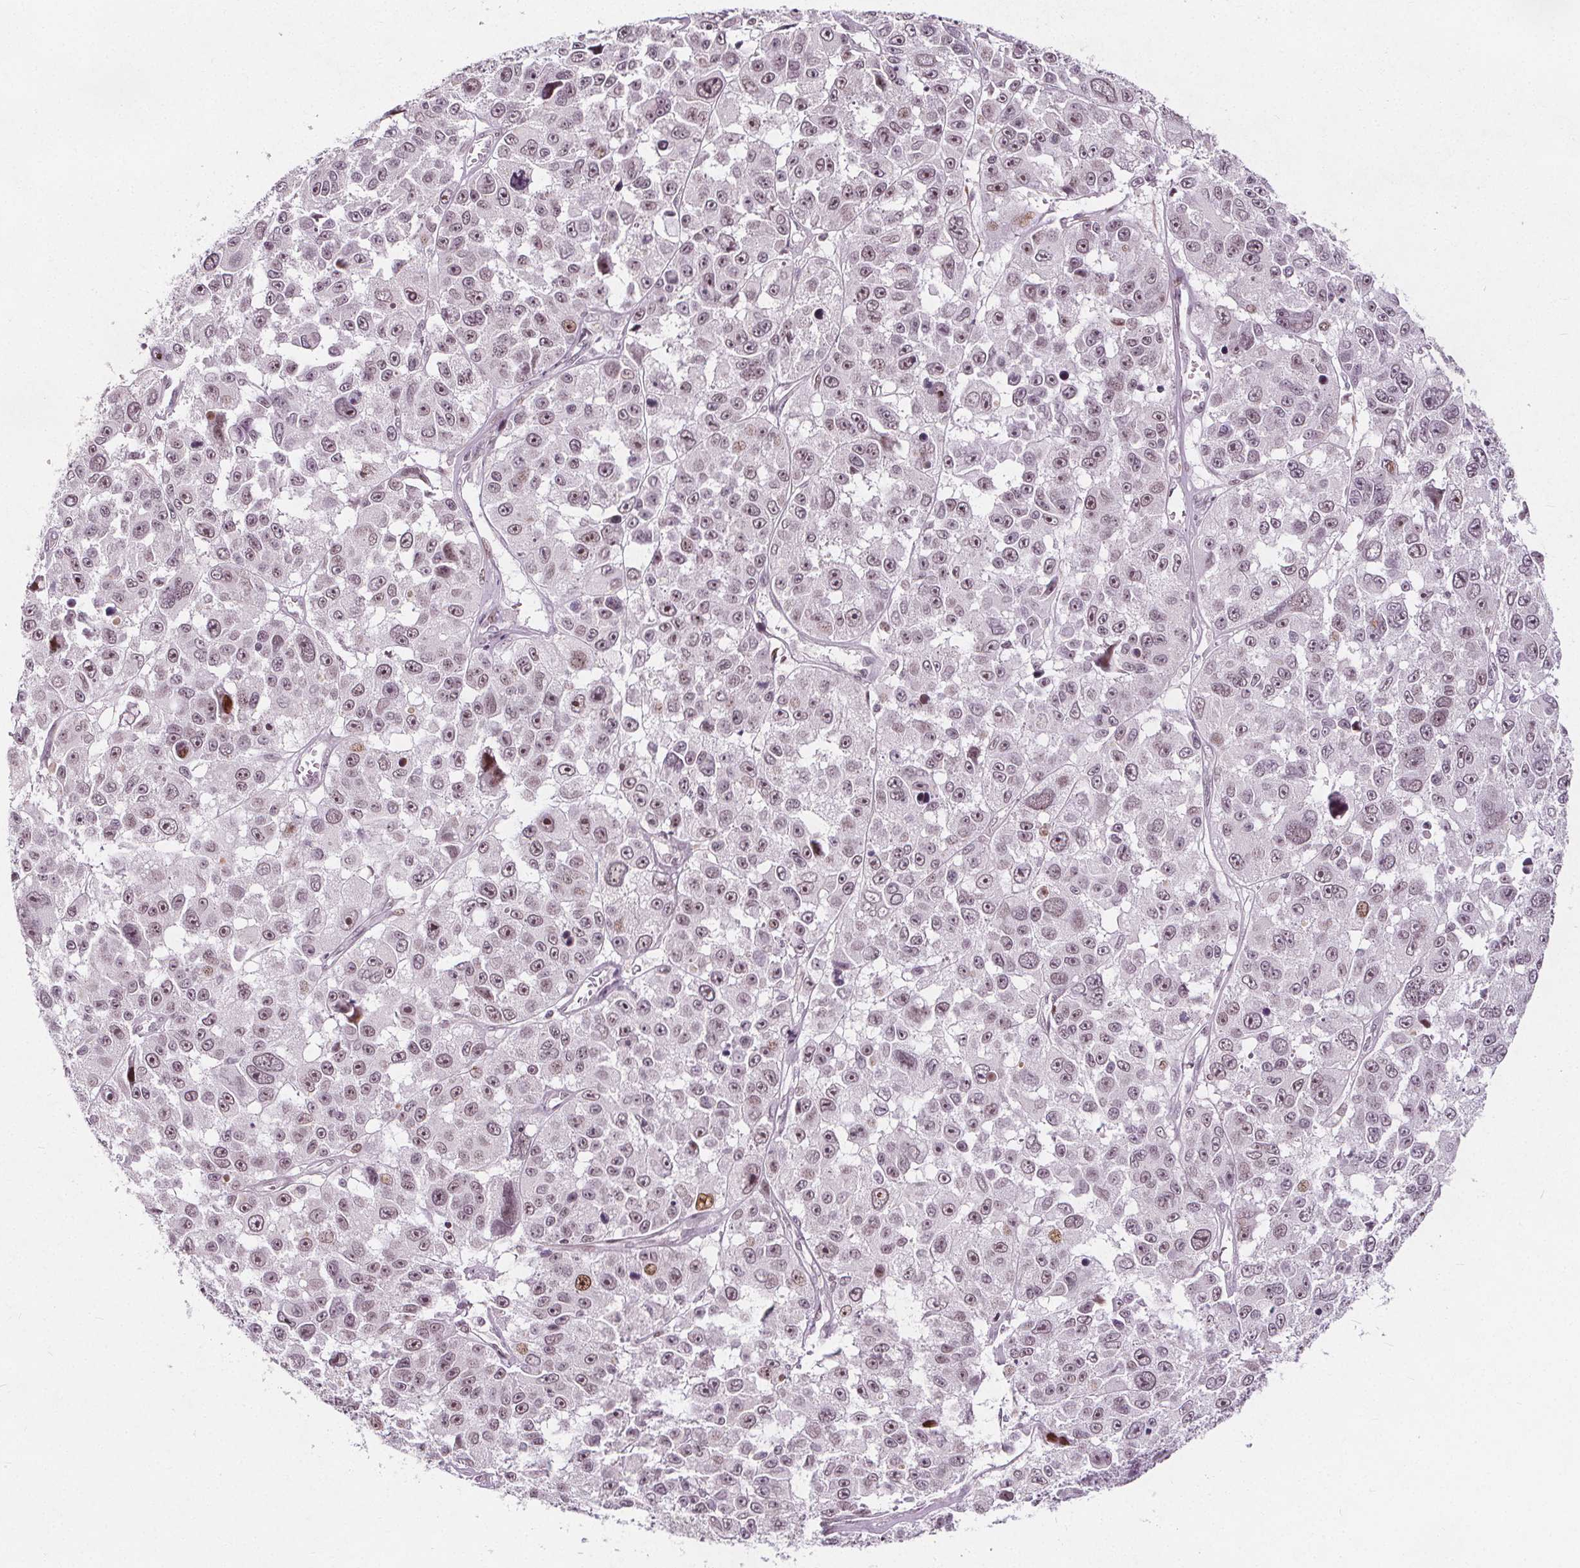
{"staining": {"intensity": "moderate", "quantity": "25%-75%", "location": "nuclear"}, "tissue": "melanoma", "cell_type": "Tumor cells", "image_type": "cancer", "snomed": [{"axis": "morphology", "description": "Malignant melanoma, NOS"}, {"axis": "topography", "description": "Skin"}], "caption": "A photomicrograph of melanoma stained for a protein reveals moderate nuclear brown staining in tumor cells.", "gene": "TAF6L", "patient": {"sex": "female", "age": 66}}